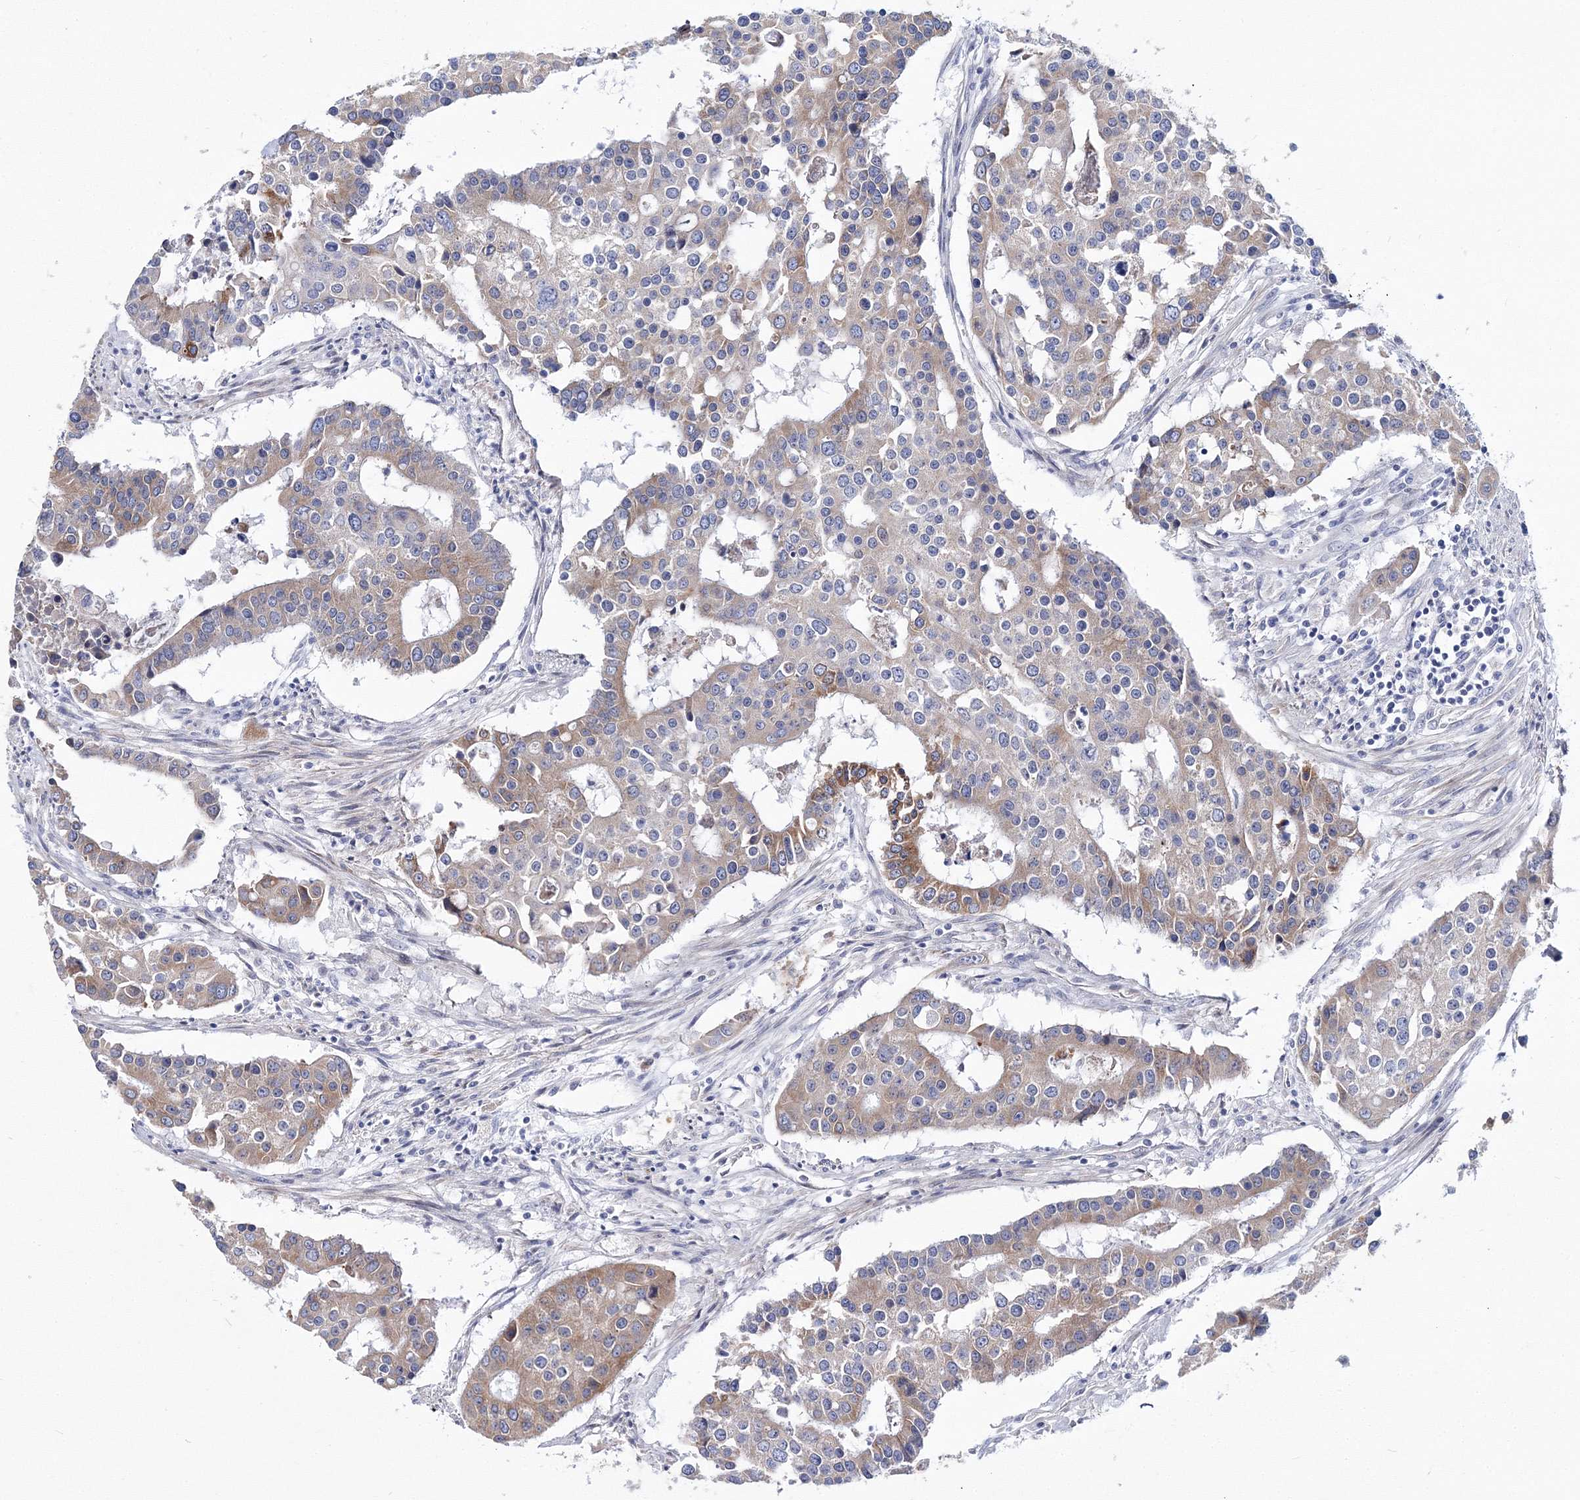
{"staining": {"intensity": "moderate", "quantity": "25%-75%", "location": "cytoplasmic/membranous"}, "tissue": "colorectal cancer", "cell_type": "Tumor cells", "image_type": "cancer", "snomed": [{"axis": "morphology", "description": "Adenocarcinoma, NOS"}, {"axis": "topography", "description": "Colon"}], "caption": "Immunohistochemical staining of human colorectal adenocarcinoma demonstrates medium levels of moderate cytoplasmic/membranous expression in approximately 25%-75% of tumor cells. (IHC, brightfield microscopy, high magnification).", "gene": "ARHGAP32", "patient": {"sex": "male", "age": 77}}